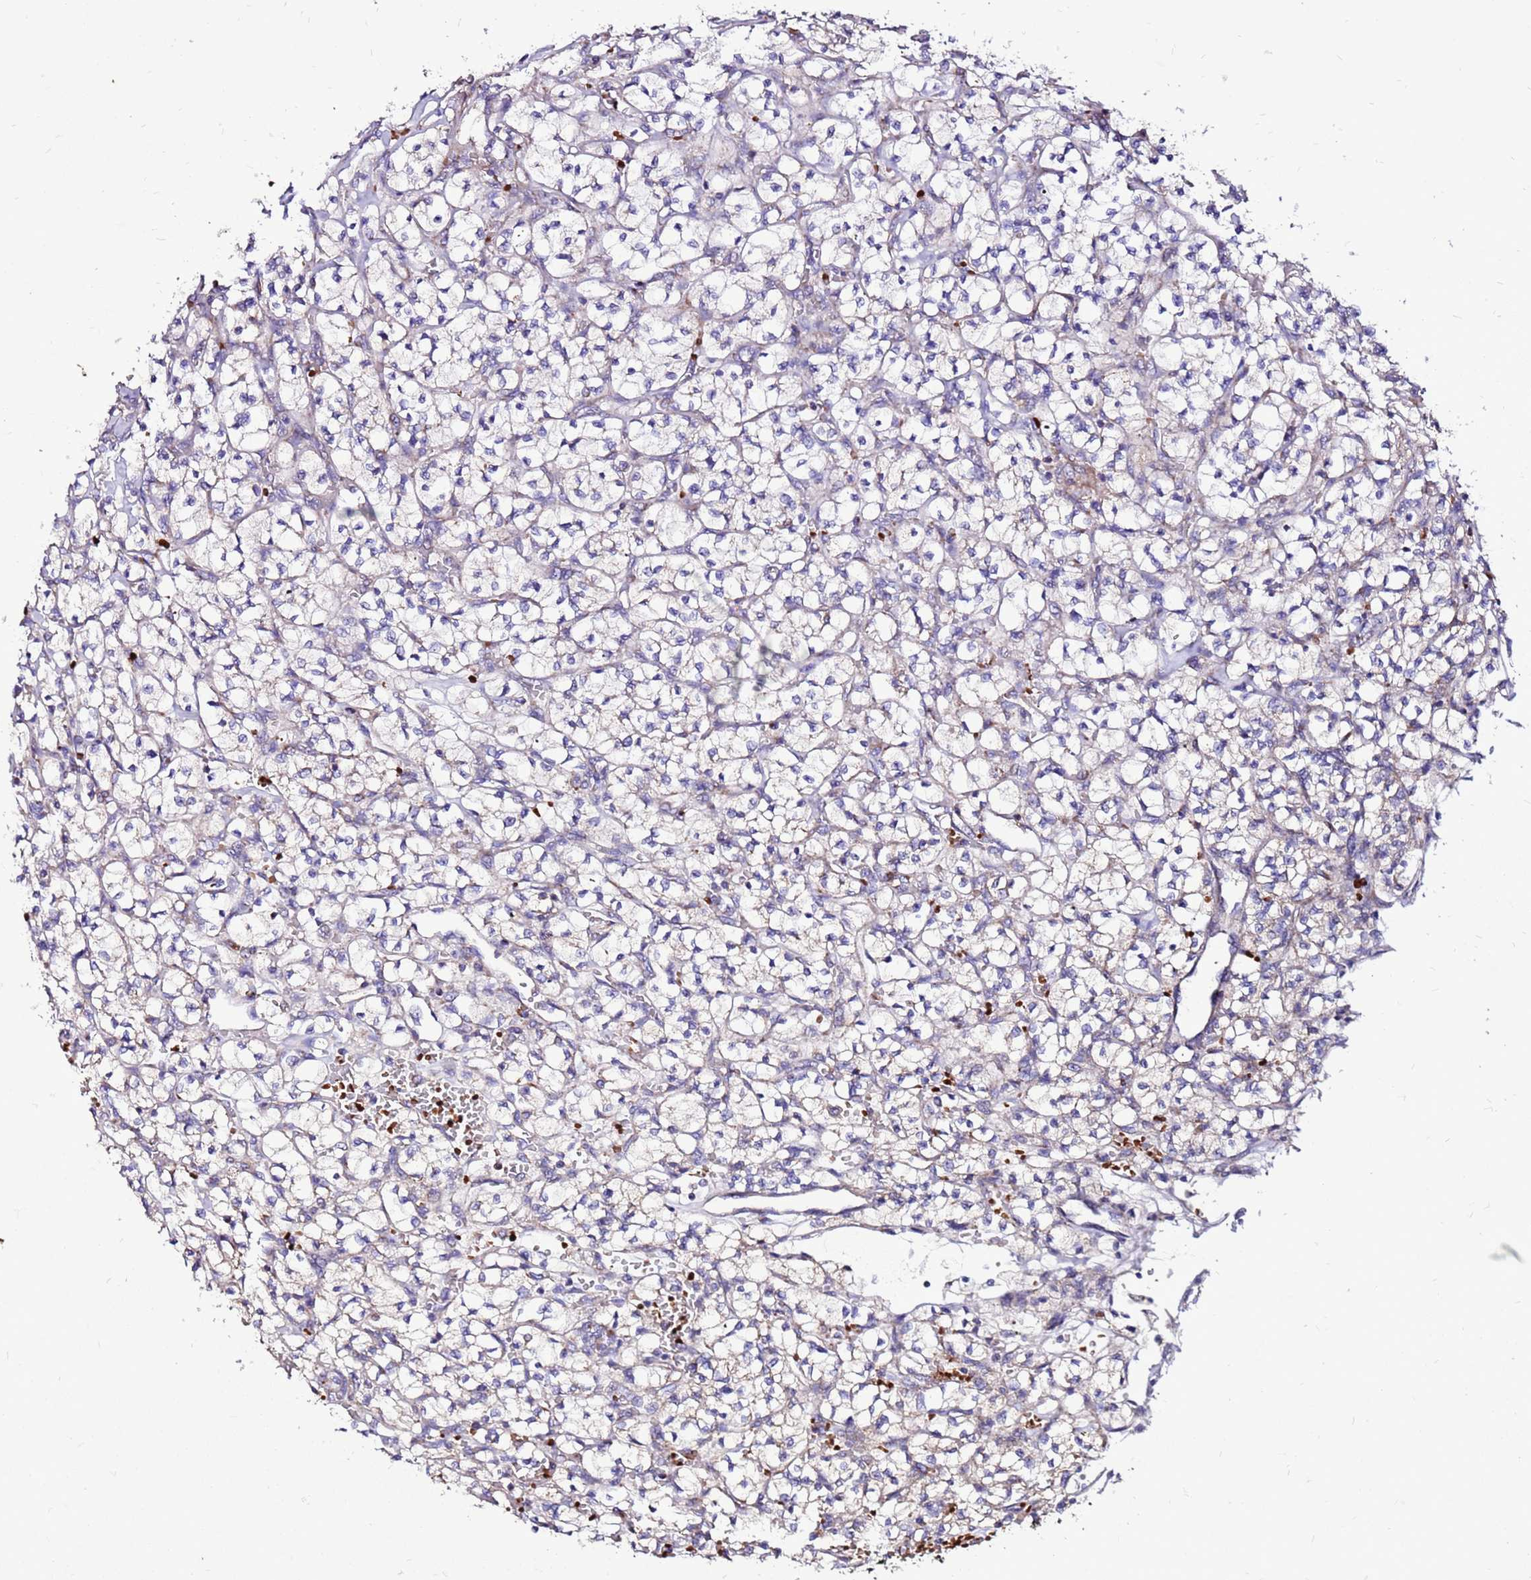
{"staining": {"intensity": "negative", "quantity": "none", "location": "none"}, "tissue": "renal cancer", "cell_type": "Tumor cells", "image_type": "cancer", "snomed": [{"axis": "morphology", "description": "Adenocarcinoma, NOS"}, {"axis": "topography", "description": "Kidney"}], "caption": "This histopathology image is of renal cancer (adenocarcinoma) stained with immunohistochemistry to label a protein in brown with the nuclei are counter-stained blue. There is no staining in tumor cells.", "gene": "SPSB3", "patient": {"sex": "female", "age": 64}}